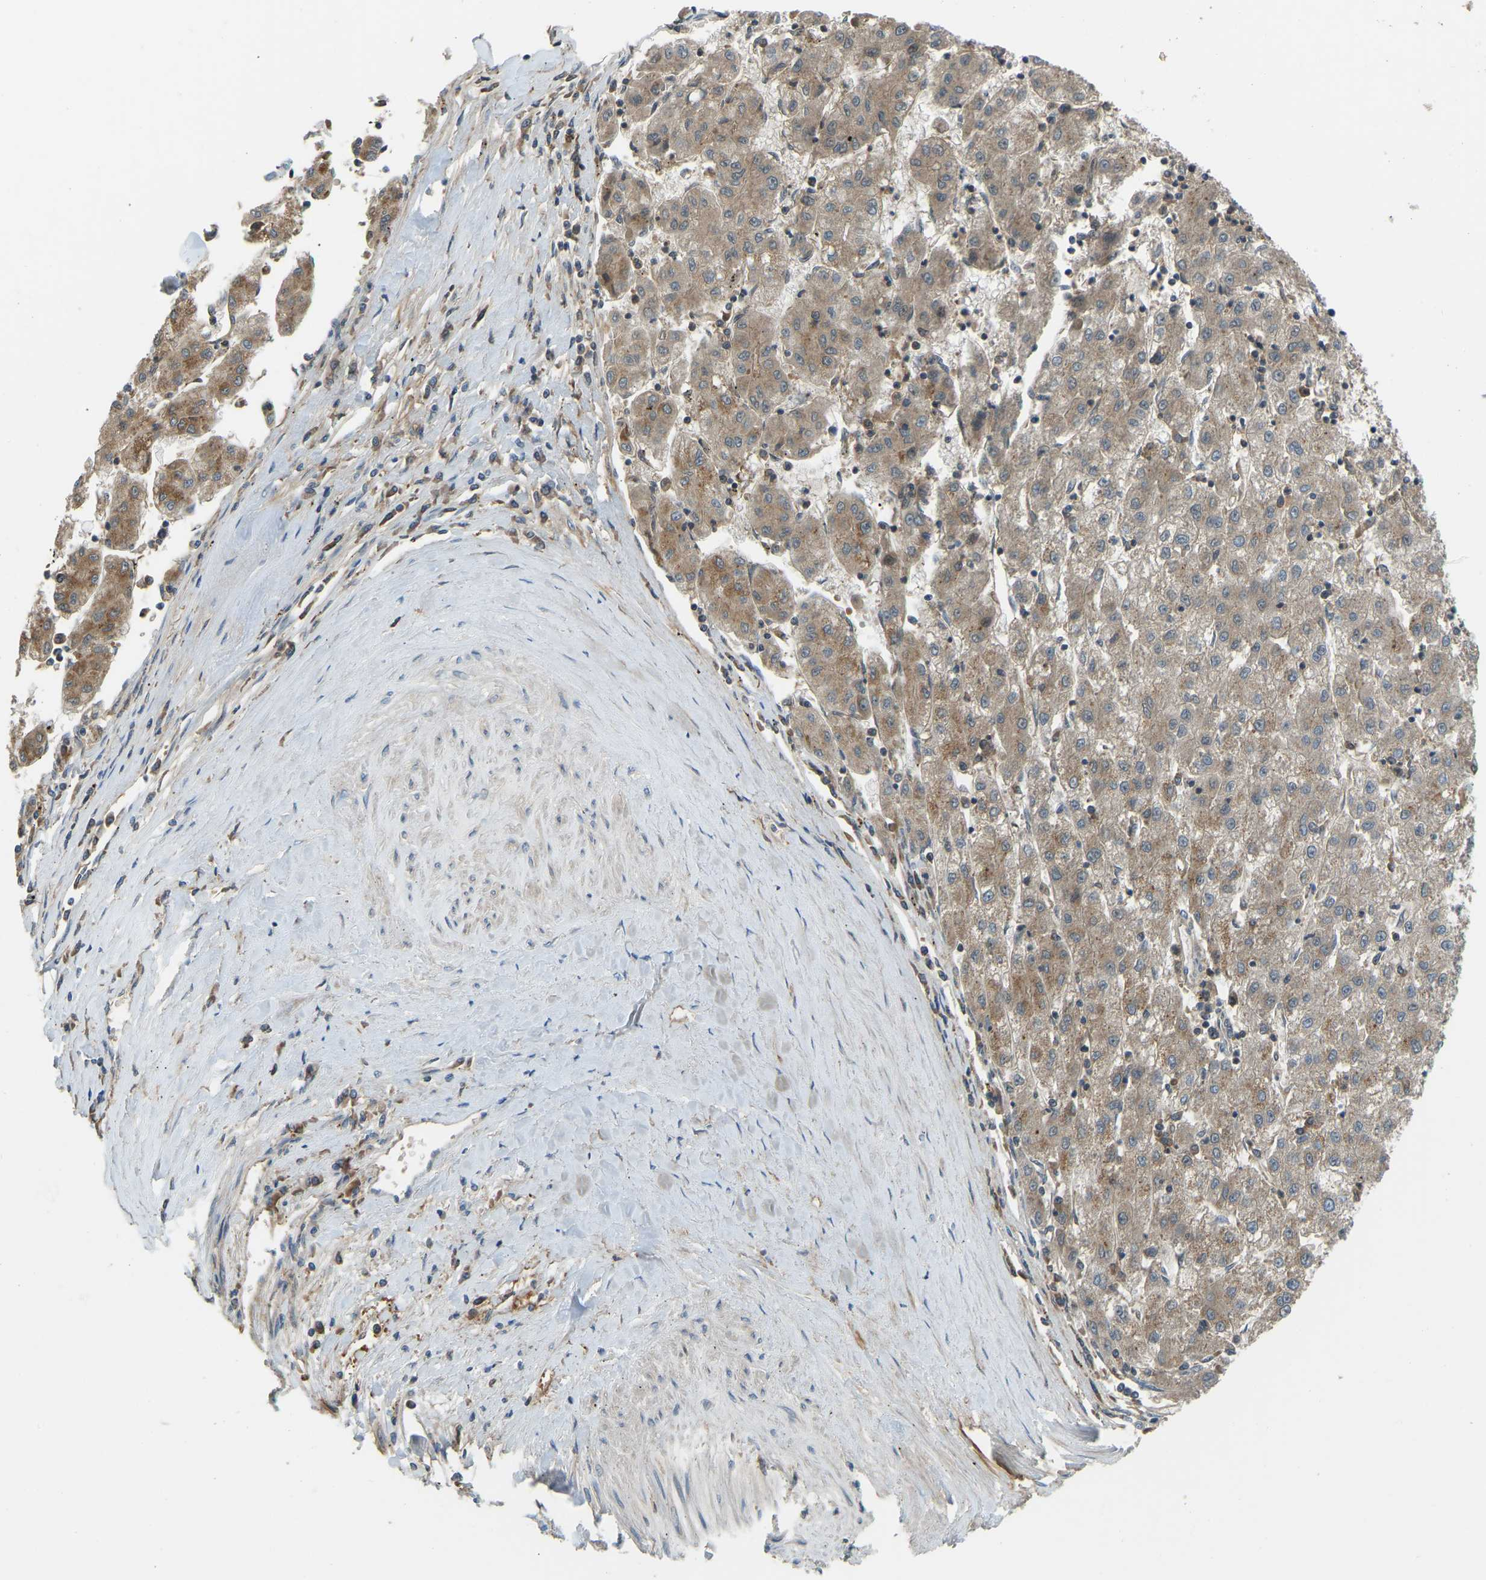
{"staining": {"intensity": "moderate", "quantity": ">75%", "location": "cytoplasmic/membranous"}, "tissue": "liver cancer", "cell_type": "Tumor cells", "image_type": "cancer", "snomed": [{"axis": "morphology", "description": "Carcinoma, Hepatocellular, NOS"}, {"axis": "topography", "description": "Liver"}], "caption": "Liver cancer (hepatocellular carcinoma) stained for a protein displays moderate cytoplasmic/membranous positivity in tumor cells. (DAB IHC with brightfield microscopy, high magnification).", "gene": "ZNF71", "patient": {"sex": "male", "age": 72}}